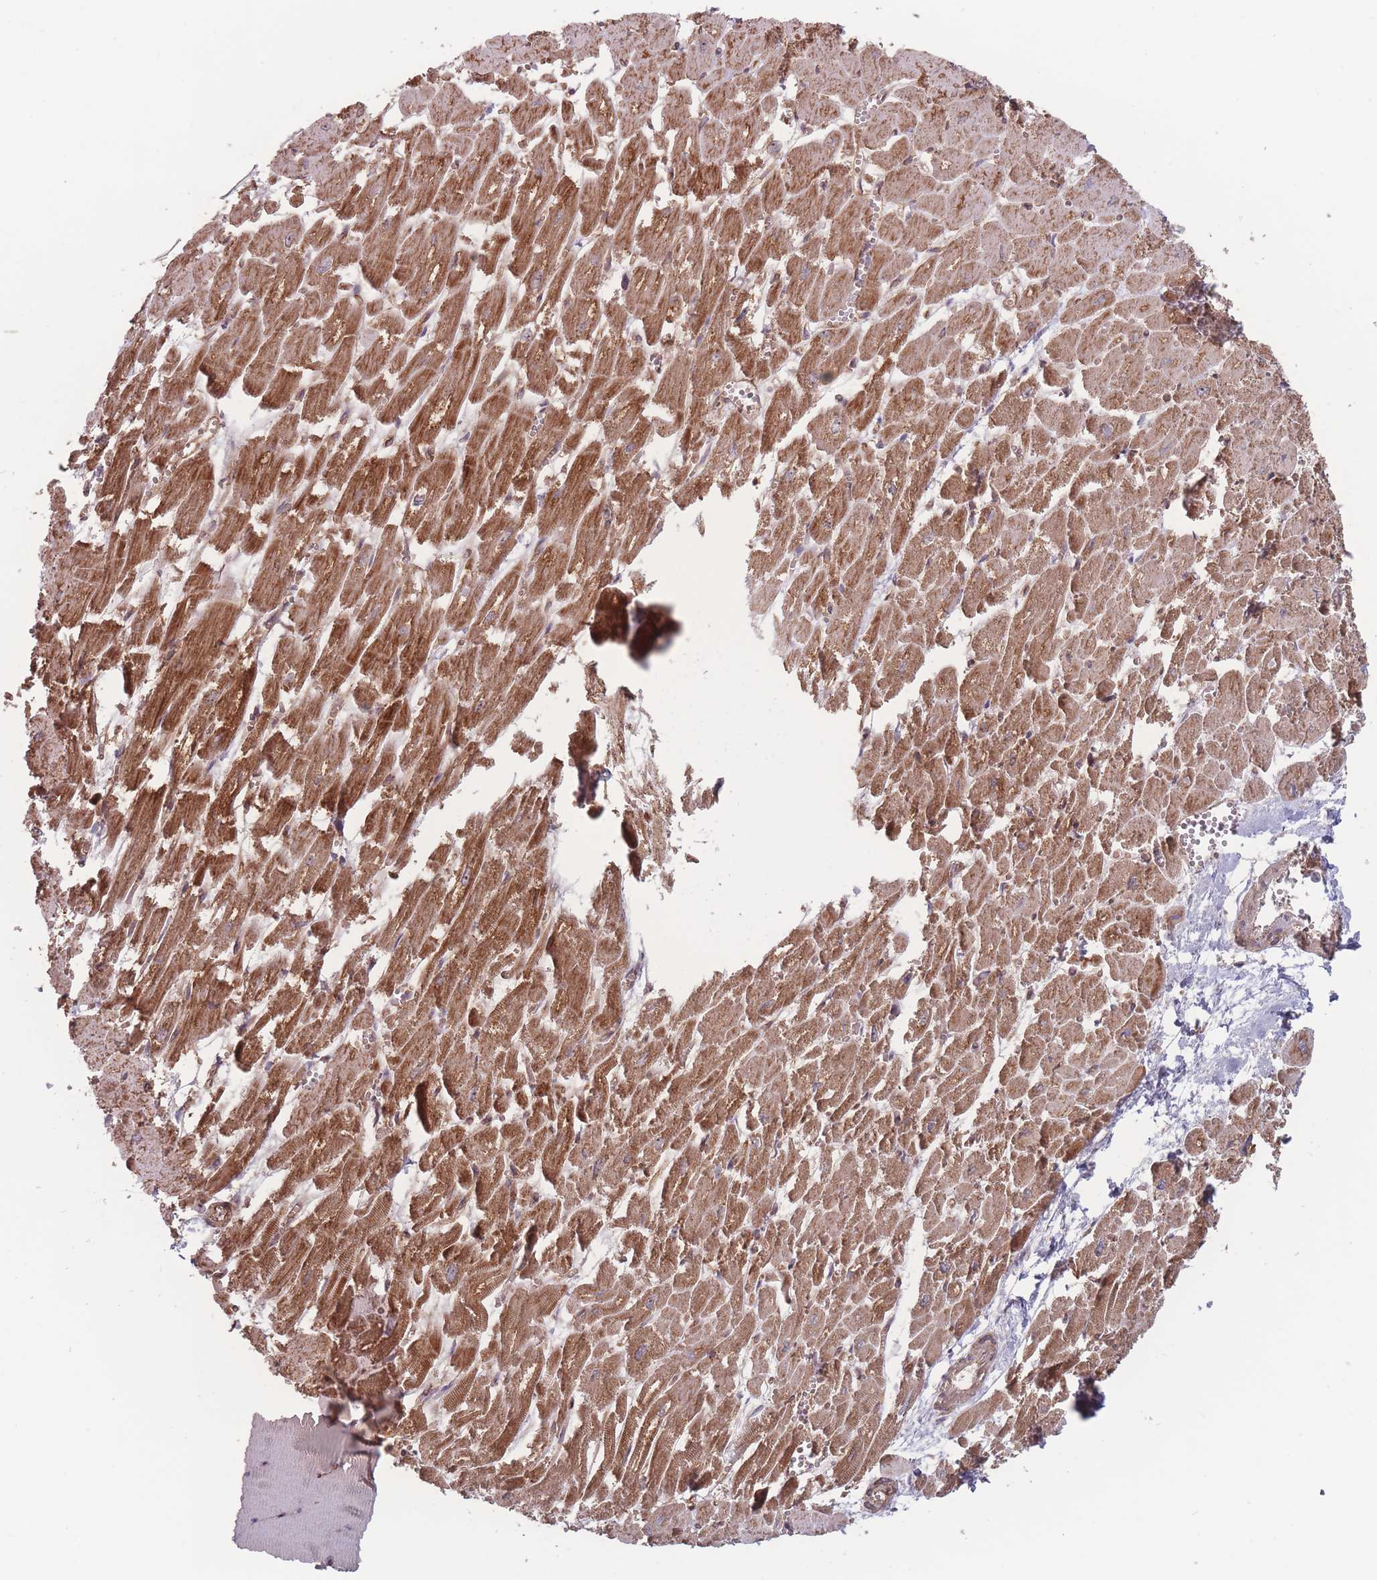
{"staining": {"intensity": "strong", "quantity": ">75%", "location": "cytoplasmic/membranous"}, "tissue": "heart muscle", "cell_type": "Cardiomyocytes", "image_type": "normal", "snomed": [{"axis": "morphology", "description": "Normal tissue, NOS"}, {"axis": "topography", "description": "Heart"}], "caption": "High-power microscopy captured an immunohistochemistry micrograph of benign heart muscle, revealing strong cytoplasmic/membranous staining in approximately >75% of cardiomyocytes. The protein of interest is shown in brown color, while the nuclei are stained blue.", "gene": "ATP5MGL", "patient": {"sex": "male", "age": 54}}